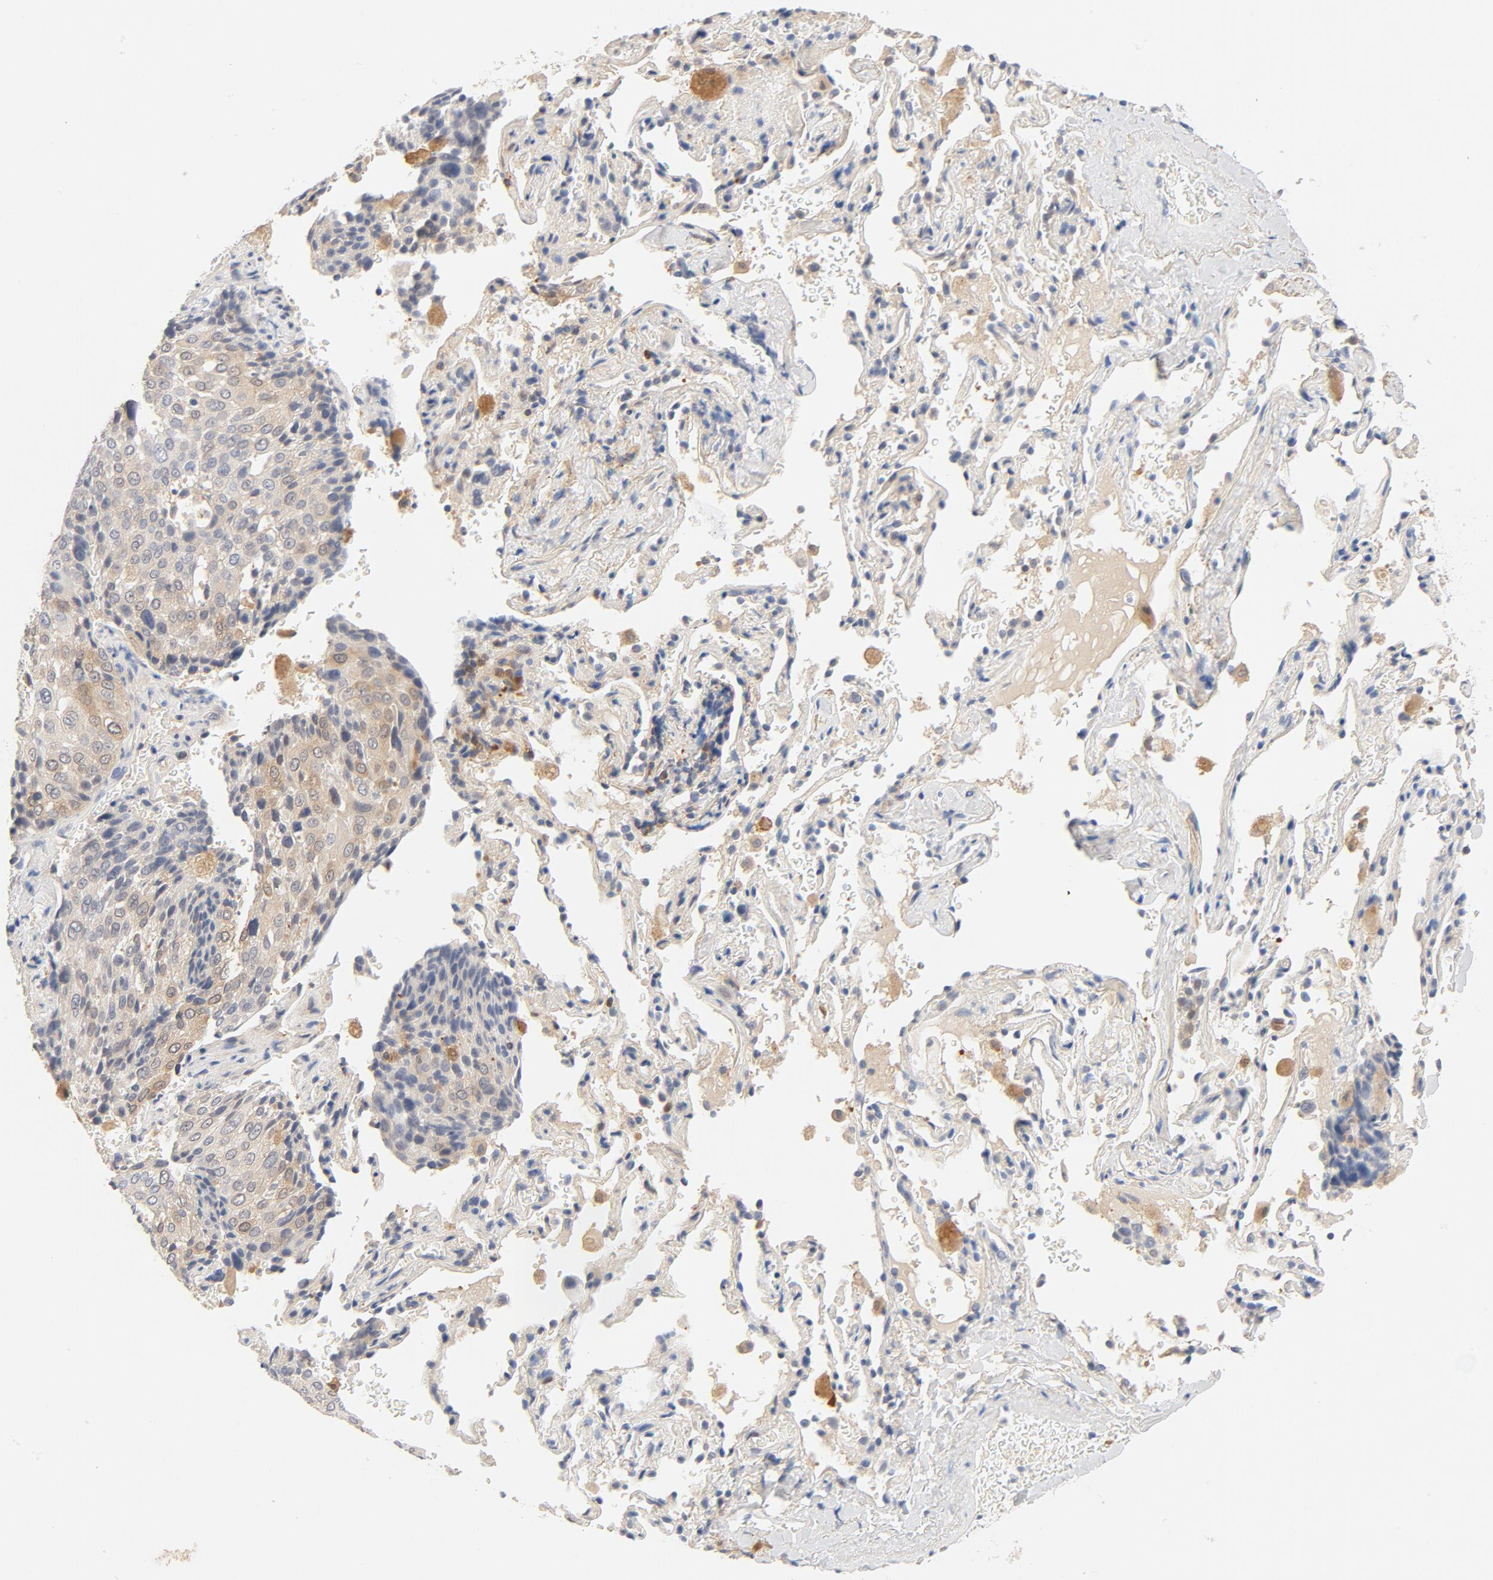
{"staining": {"intensity": "moderate", "quantity": "25%-75%", "location": "cytoplasmic/membranous"}, "tissue": "lung cancer", "cell_type": "Tumor cells", "image_type": "cancer", "snomed": [{"axis": "morphology", "description": "Squamous cell carcinoma, NOS"}, {"axis": "topography", "description": "Lung"}], "caption": "Tumor cells exhibit medium levels of moderate cytoplasmic/membranous positivity in about 25%-75% of cells in lung cancer. (IHC, brightfield microscopy, high magnification).", "gene": "STAT1", "patient": {"sex": "male", "age": 54}}